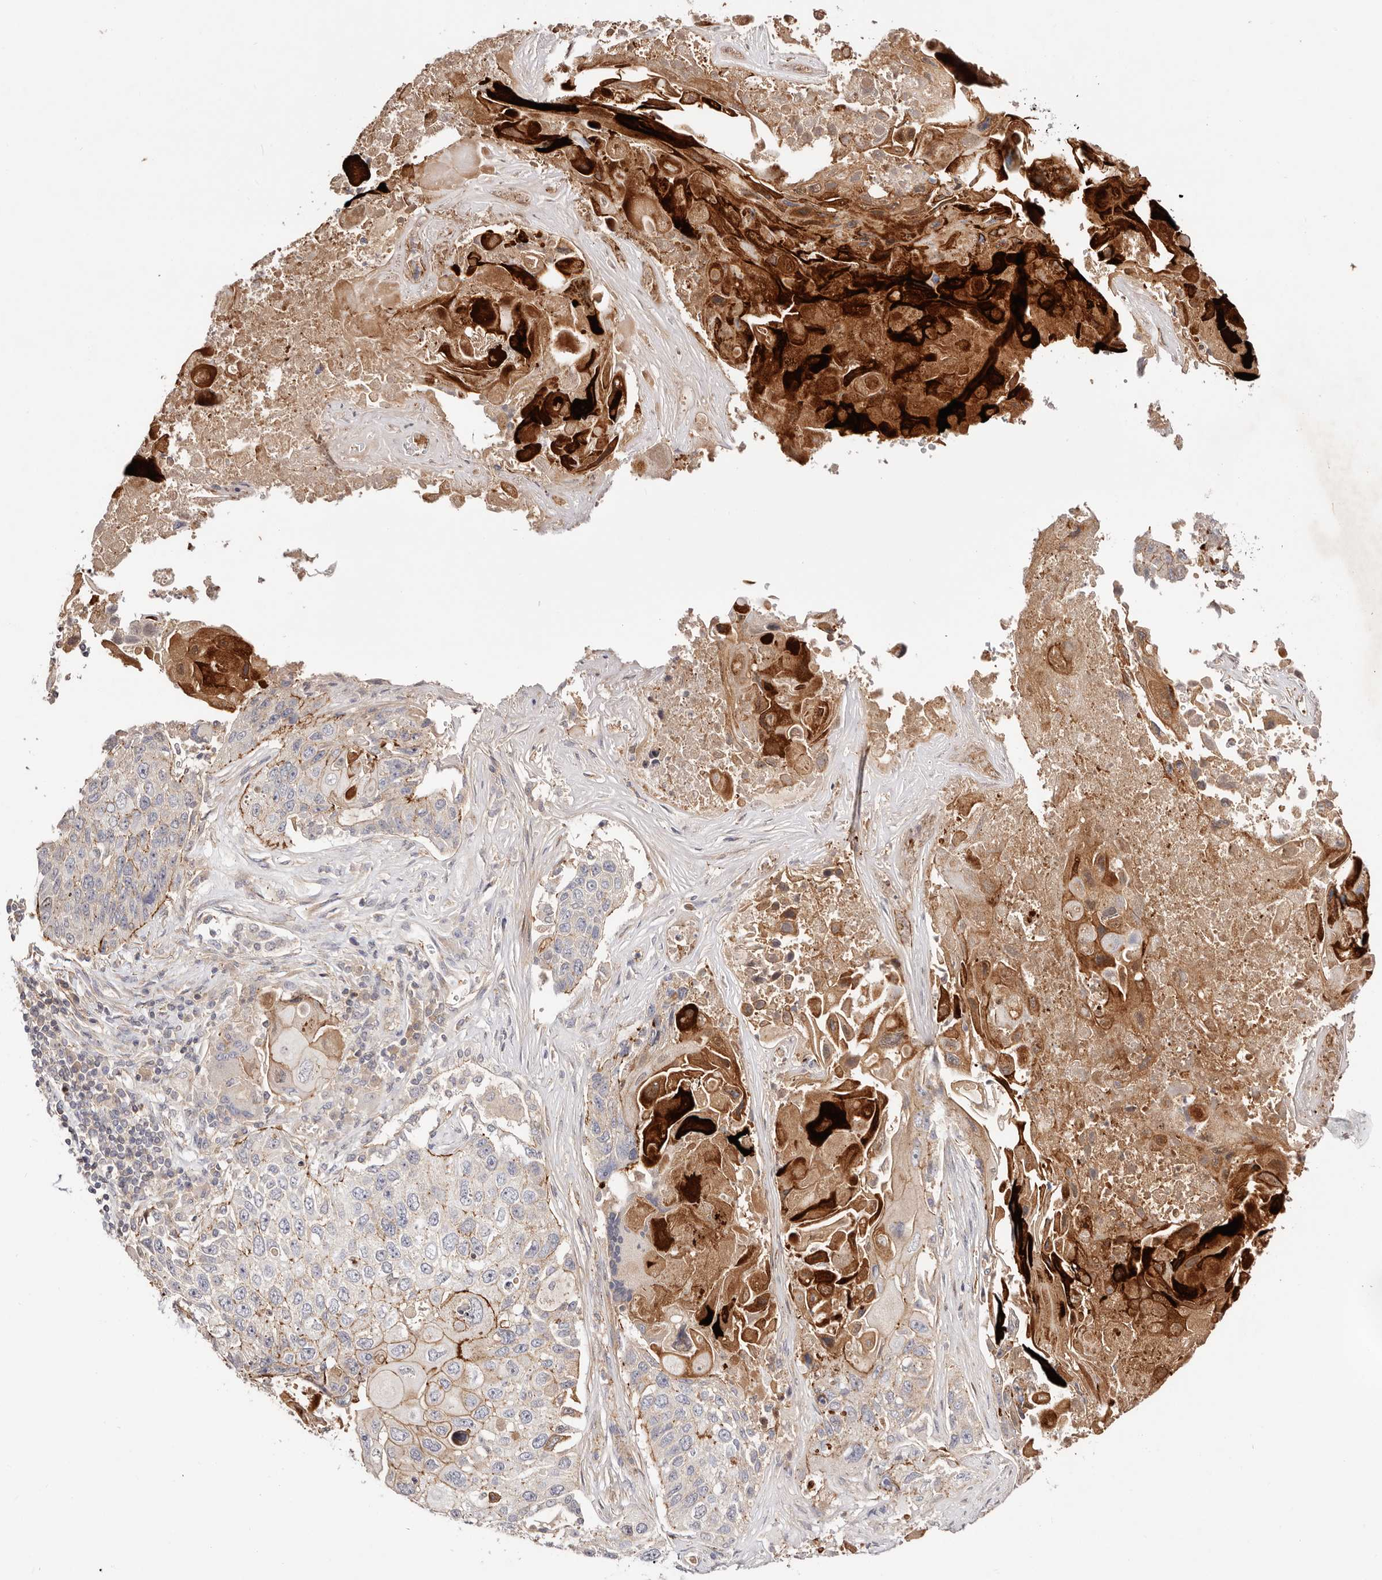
{"staining": {"intensity": "moderate", "quantity": "25%-75%", "location": "cytoplasmic/membranous"}, "tissue": "lung cancer", "cell_type": "Tumor cells", "image_type": "cancer", "snomed": [{"axis": "morphology", "description": "Squamous cell carcinoma, NOS"}, {"axis": "topography", "description": "Lung"}], "caption": "A photomicrograph of lung squamous cell carcinoma stained for a protein reveals moderate cytoplasmic/membranous brown staining in tumor cells.", "gene": "SLC35B2", "patient": {"sex": "male", "age": 61}}